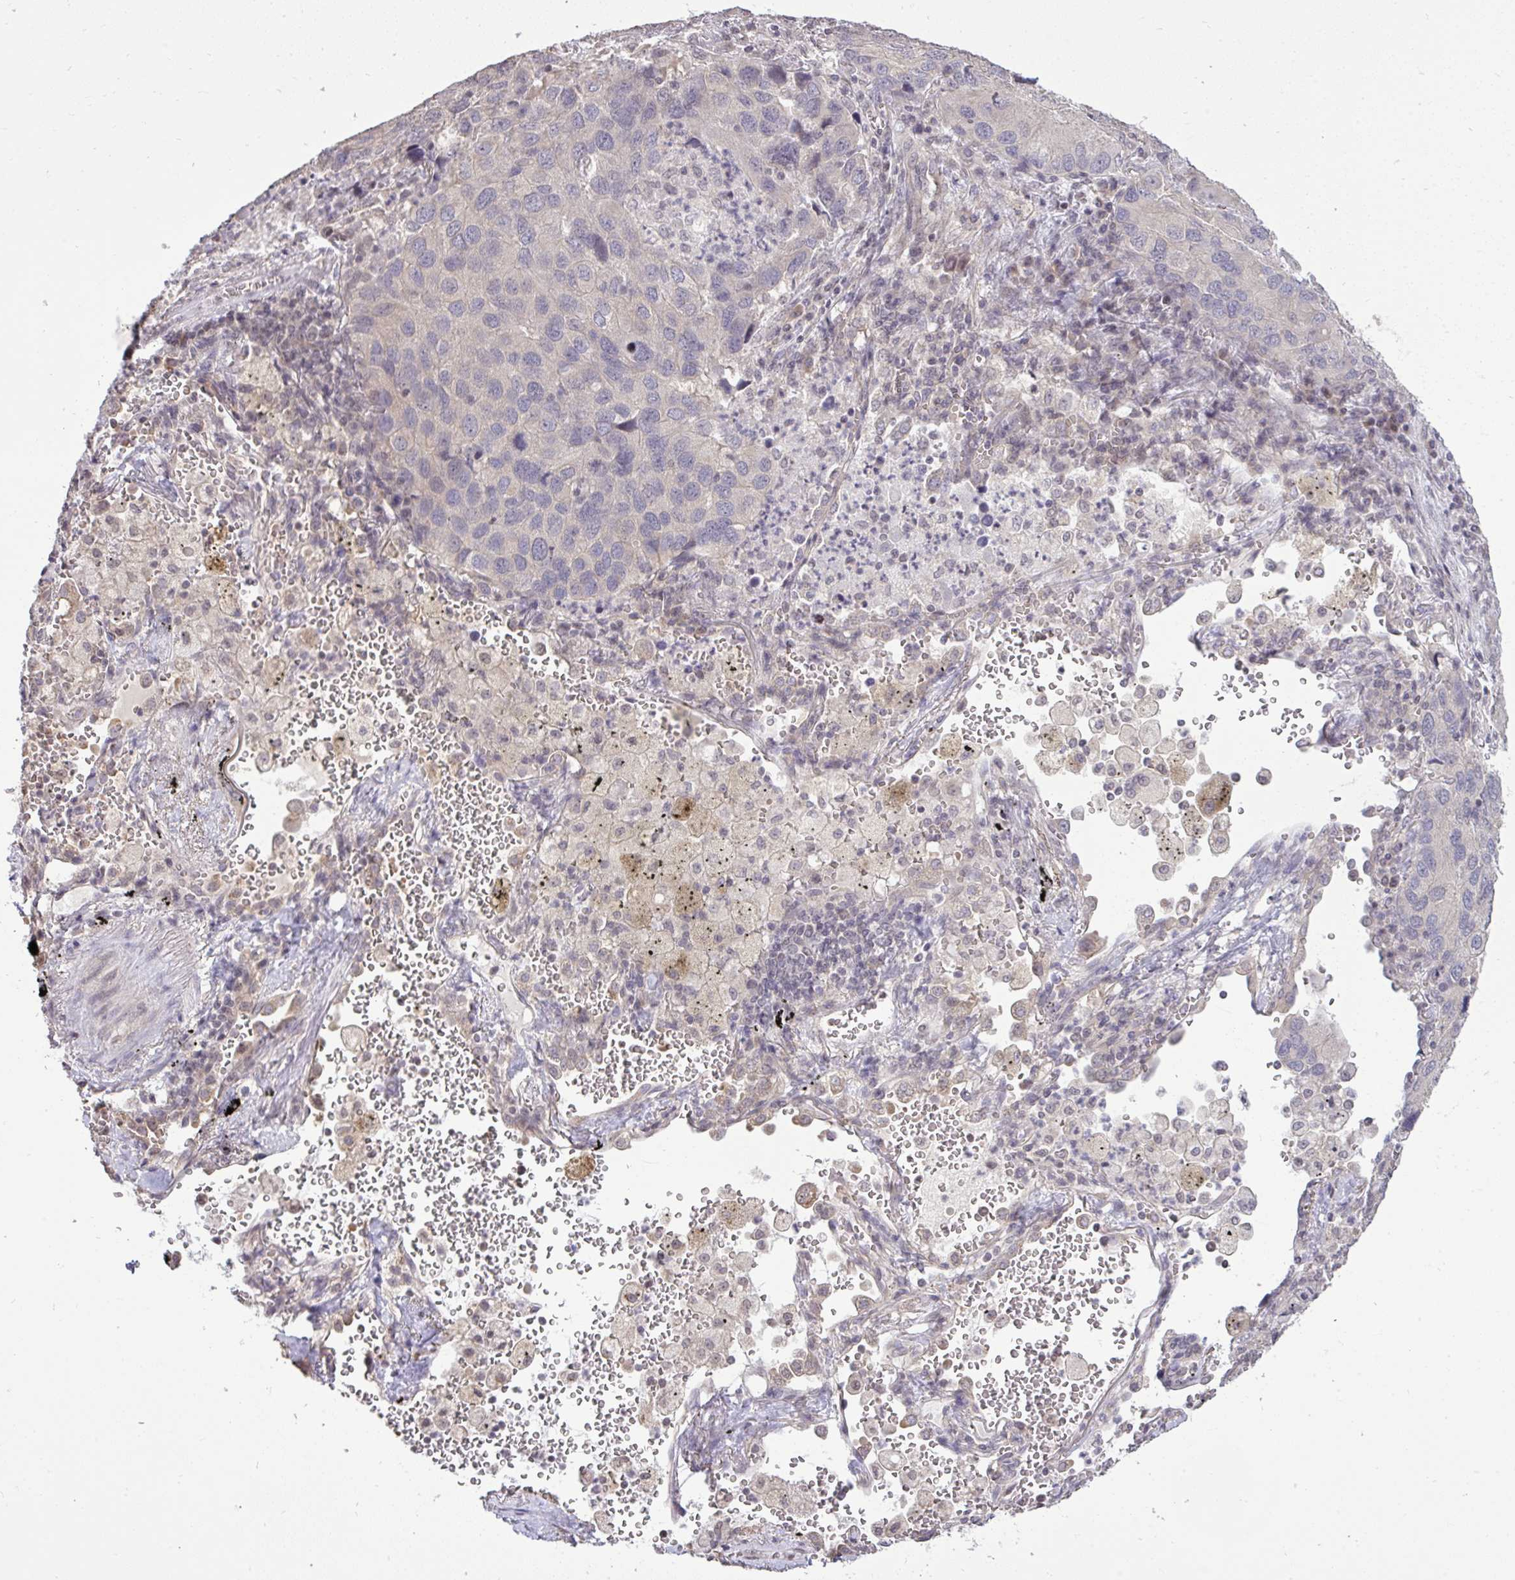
{"staining": {"intensity": "negative", "quantity": "none", "location": "none"}, "tissue": "lung cancer", "cell_type": "Tumor cells", "image_type": "cancer", "snomed": [{"axis": "morphology", "description": "Aneuploidy"}, {"axis": "morphology", "description": "Adenocarcinoma, NOS"}, {"axis": "topography", "description": "Lymph node"}, {"axis": "topography", "description": "Lung"}], "caption": "Immunohistochemical staining of human lung cancer (adenocarcinoma) demonstrates no significant expression in tumor cells.", "gene": "CYP20A1", "patient": {"sex": "female", "age": 74}}